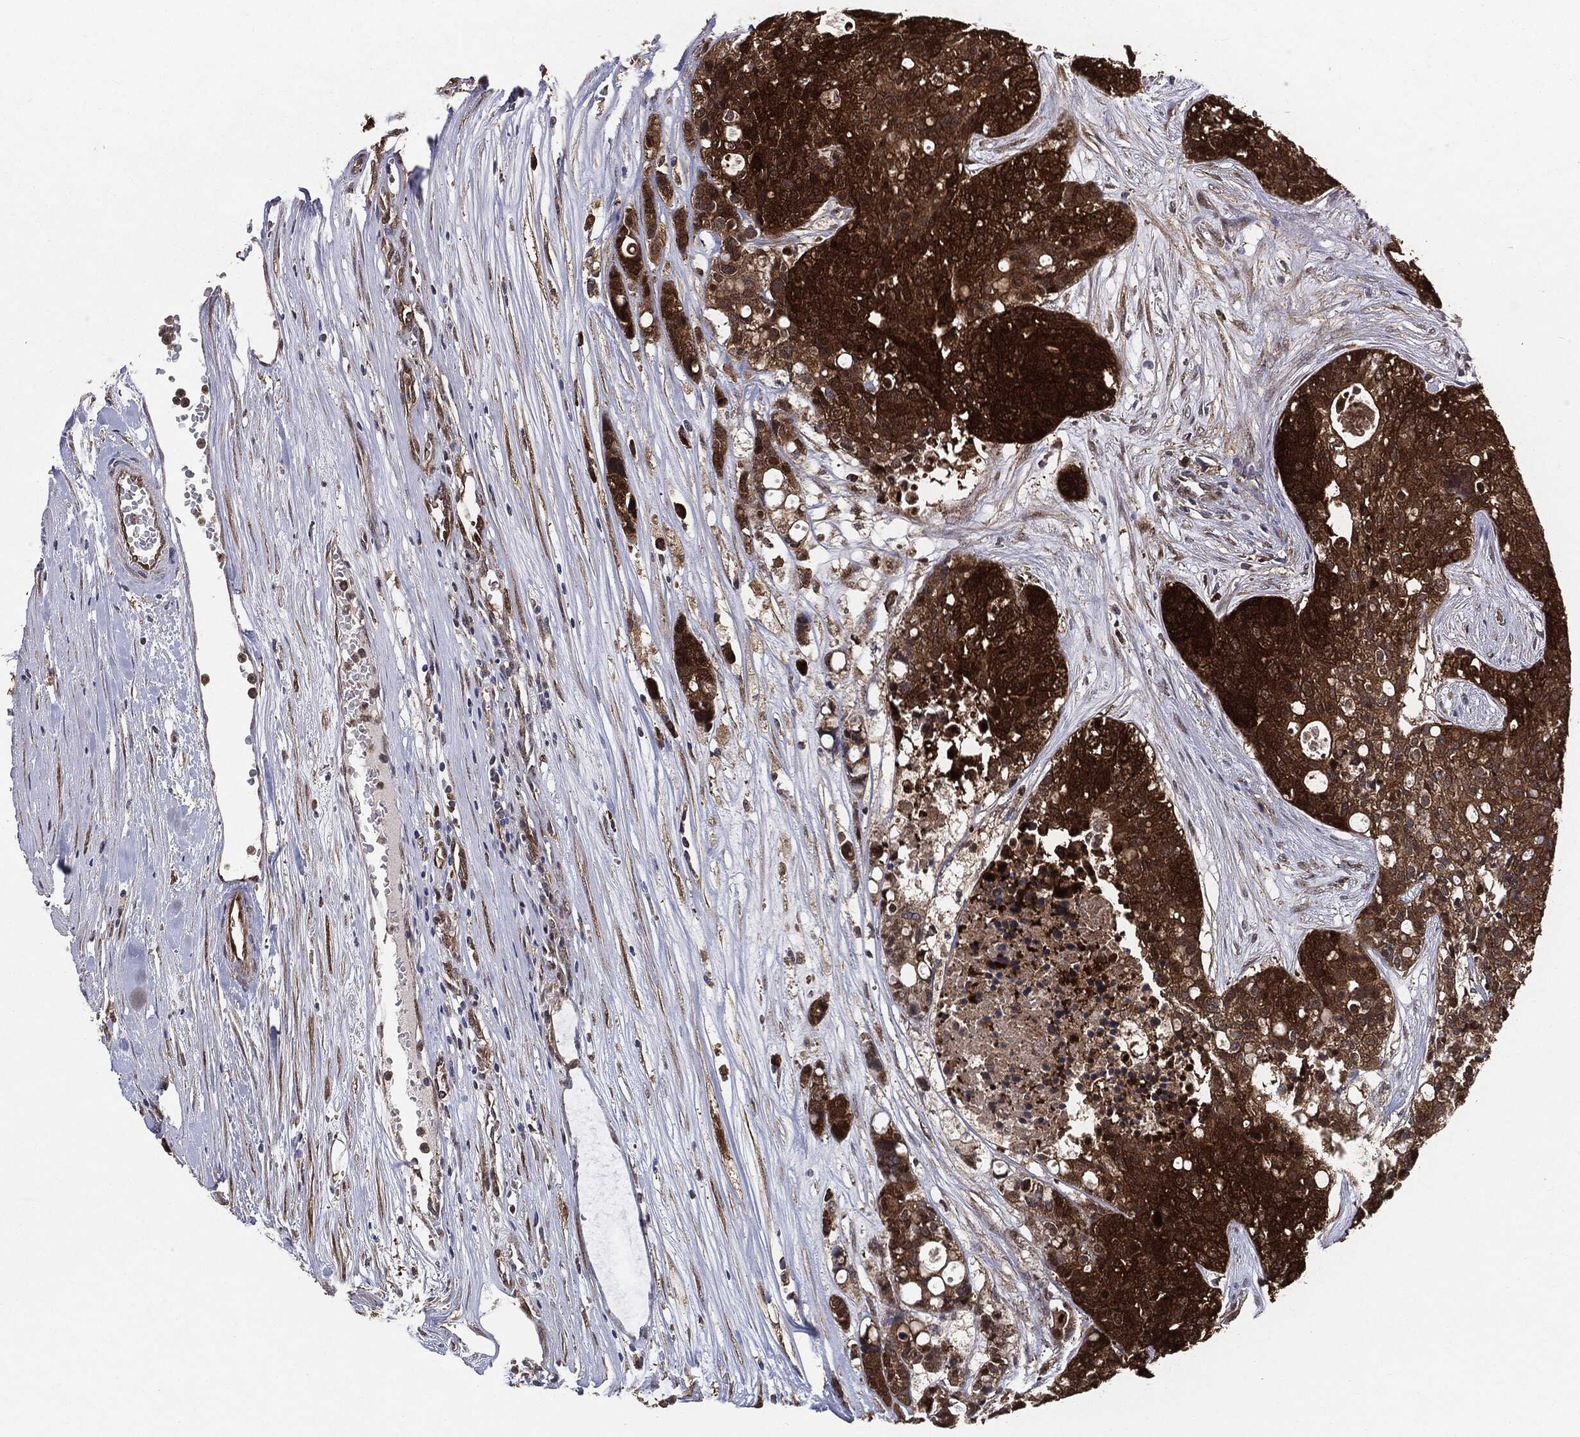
{"staining": {"intensity": "strong", "quantity": ">75%", "location": "cytoplasmic/membranous"}, "tissue": "carcinoid", "cell_type": "Tumor cells", "image_type": "cancer", "snomed": [{"axis": "morphology", "description": "Carcinoid, malignant, NOS"}, {"axis": "topography", "description": "Colon"}], "caption": "Human carcinoid stained with a brown dye displays strong cytoplasmic/membranous positive expression in about >75% of tumor cells.", "gene": "NME1", "patient": {"sex": "male", "age": 81}}